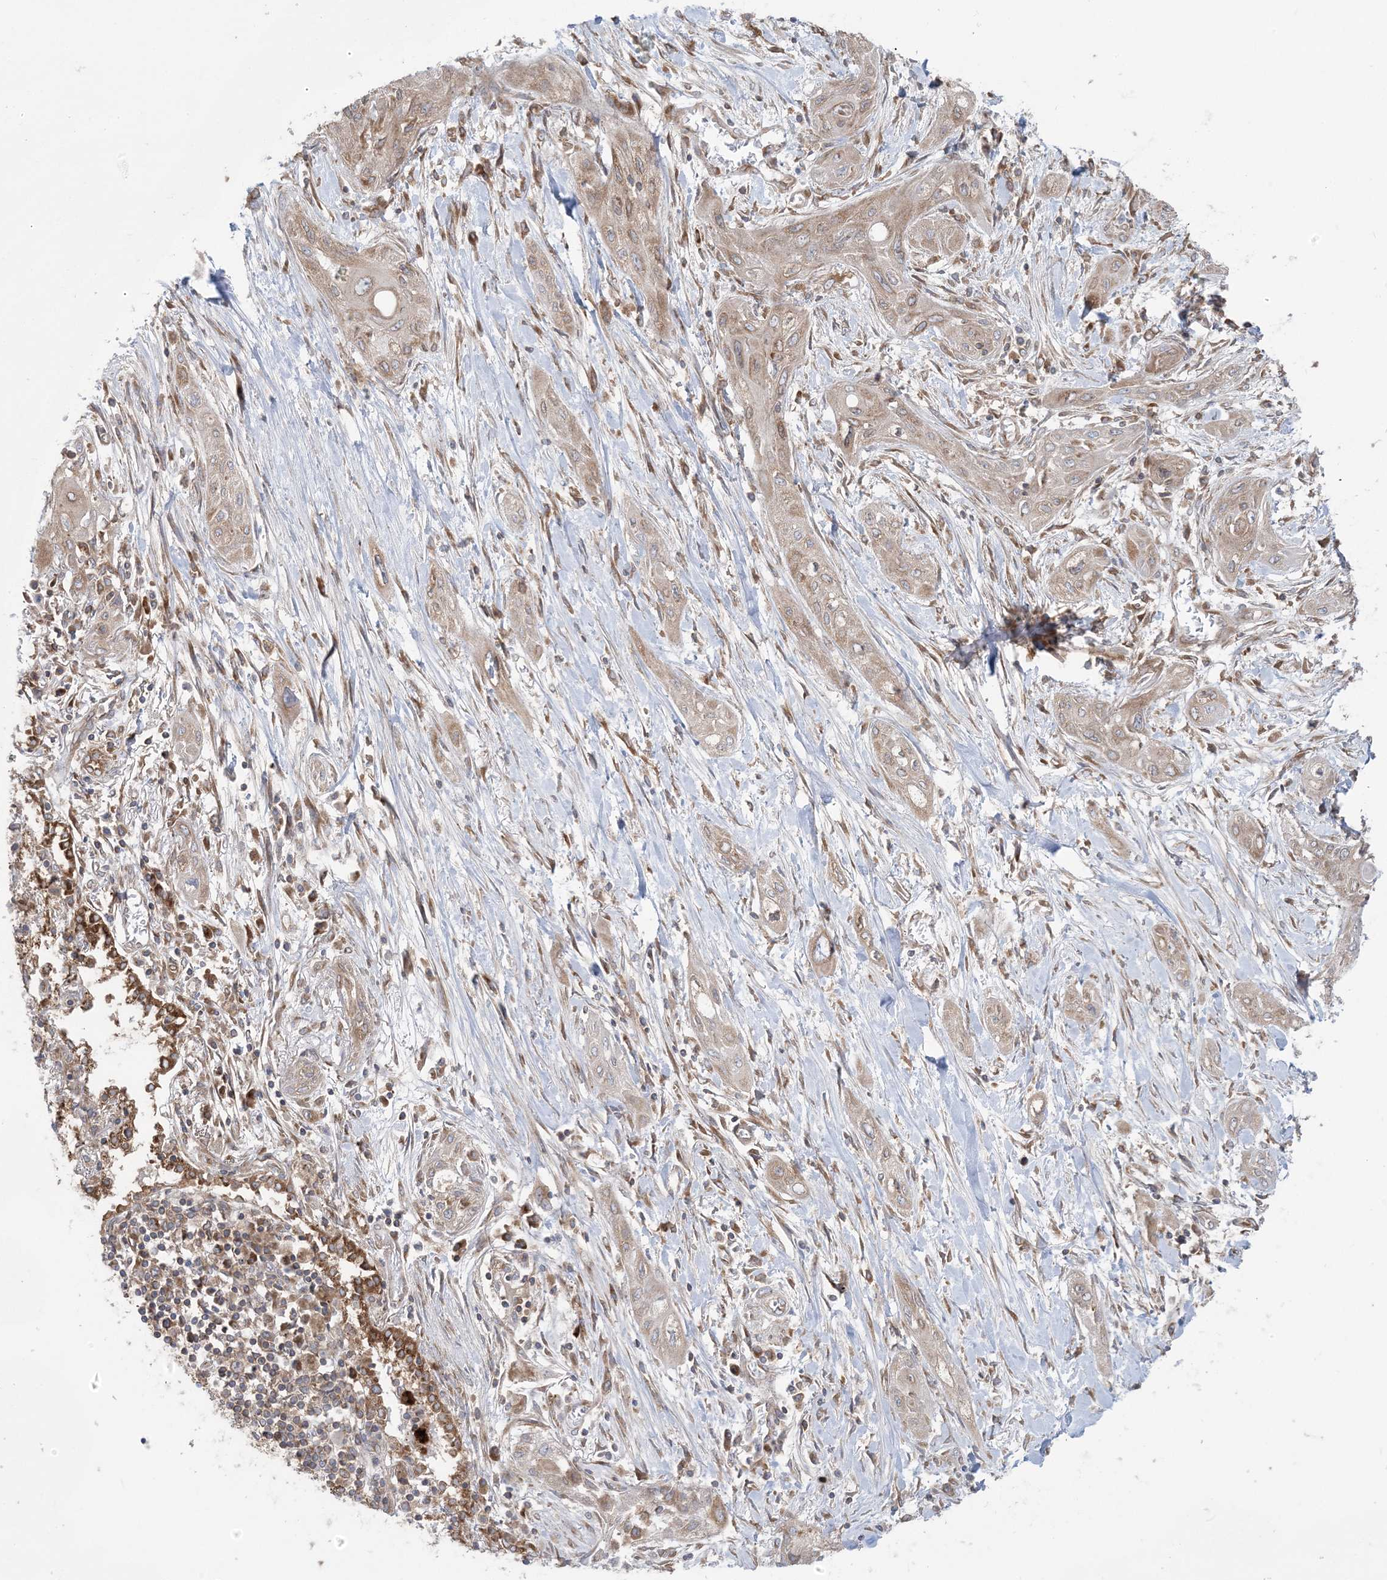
{"staining": {"intensity": "weak", "quantity": ">75%", "location": "cytoplasmic/membranous"}, "tissue": "lung cancer", "cell_type": "Tumor cells", "image_type": "cancer", "snomed": [{"axis": "morphology", "description": "Squamous cell carcinoma, NOS"}, {"axis": "topography", "description": "Lung"}], "caption": "Immunohistochemical staining of human lung cancer (squamous cell carcinoma) exhibits low levels of weak cytoplasmic/membranous protein positivity in approximately >75% of tumor cells. The protein is stained brown, and the nuclei are stained in blue (DAB (3,3'-diaminobenzidine) IHC with brightfield microscopy, high magnification).", "gene": "UBXN4", "patient": {"sex": "female", "age": 47}}